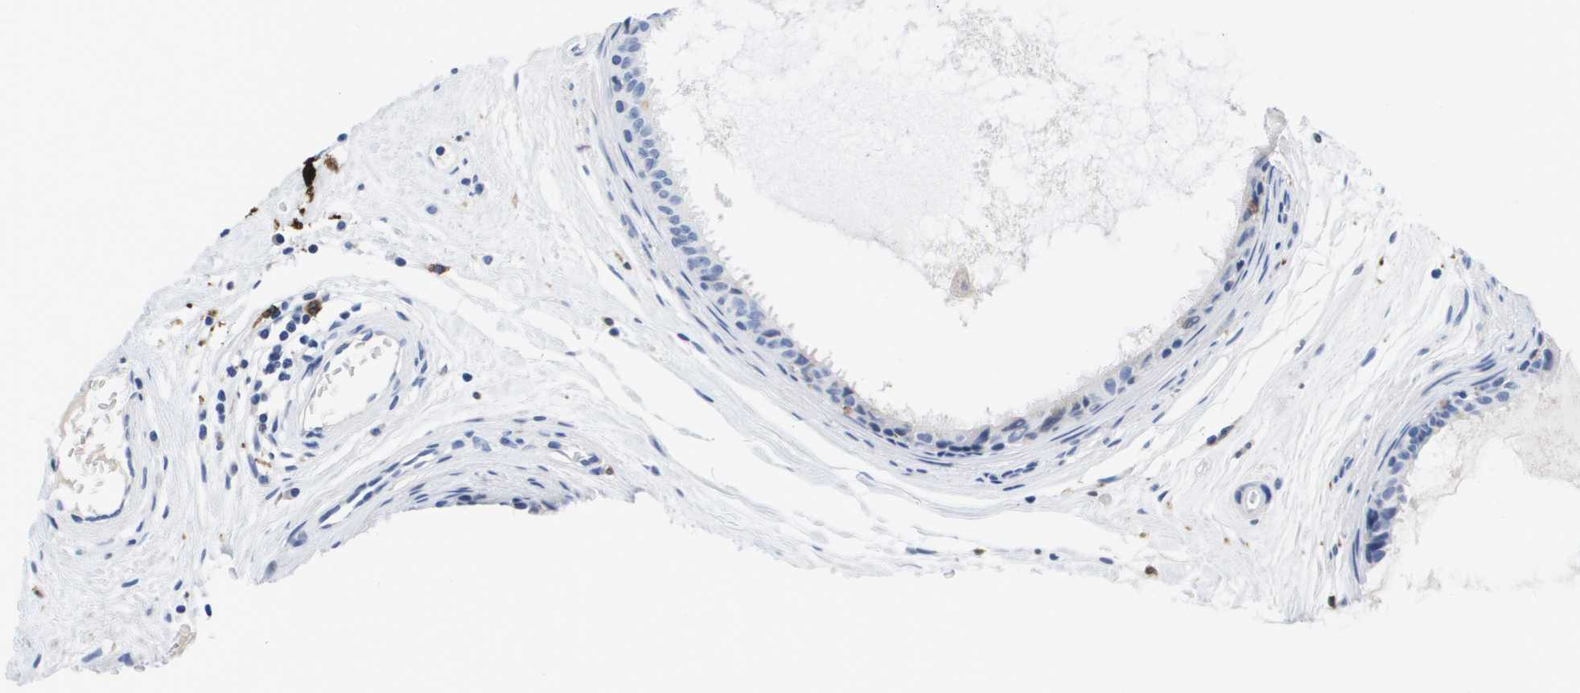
{"staining": {"intensity": "negative", "quantity": "none", "location": "none"}, "tissue": "epididymis", "cell_type": "Glandular cells", "image_type": "normal", "snomed": [{"axis": "morphology", "description": "Normal tissue, NOS"}, {"axis": "morphology", "description": "Inflammation, NOS"}, {"axis": "topography", "description": "Epididymis"}], "caption": "Immunohistochemistry (IHC) image of benign epididymis: human epididymis stained with DAB shows no significant protein expression in glandular cells. (DAB (3,3'-diaminobenzidine) immunohistochemistry, high magnification).", "gene": "HMOX1", "patient": {"sex": "male", "age": 85}}